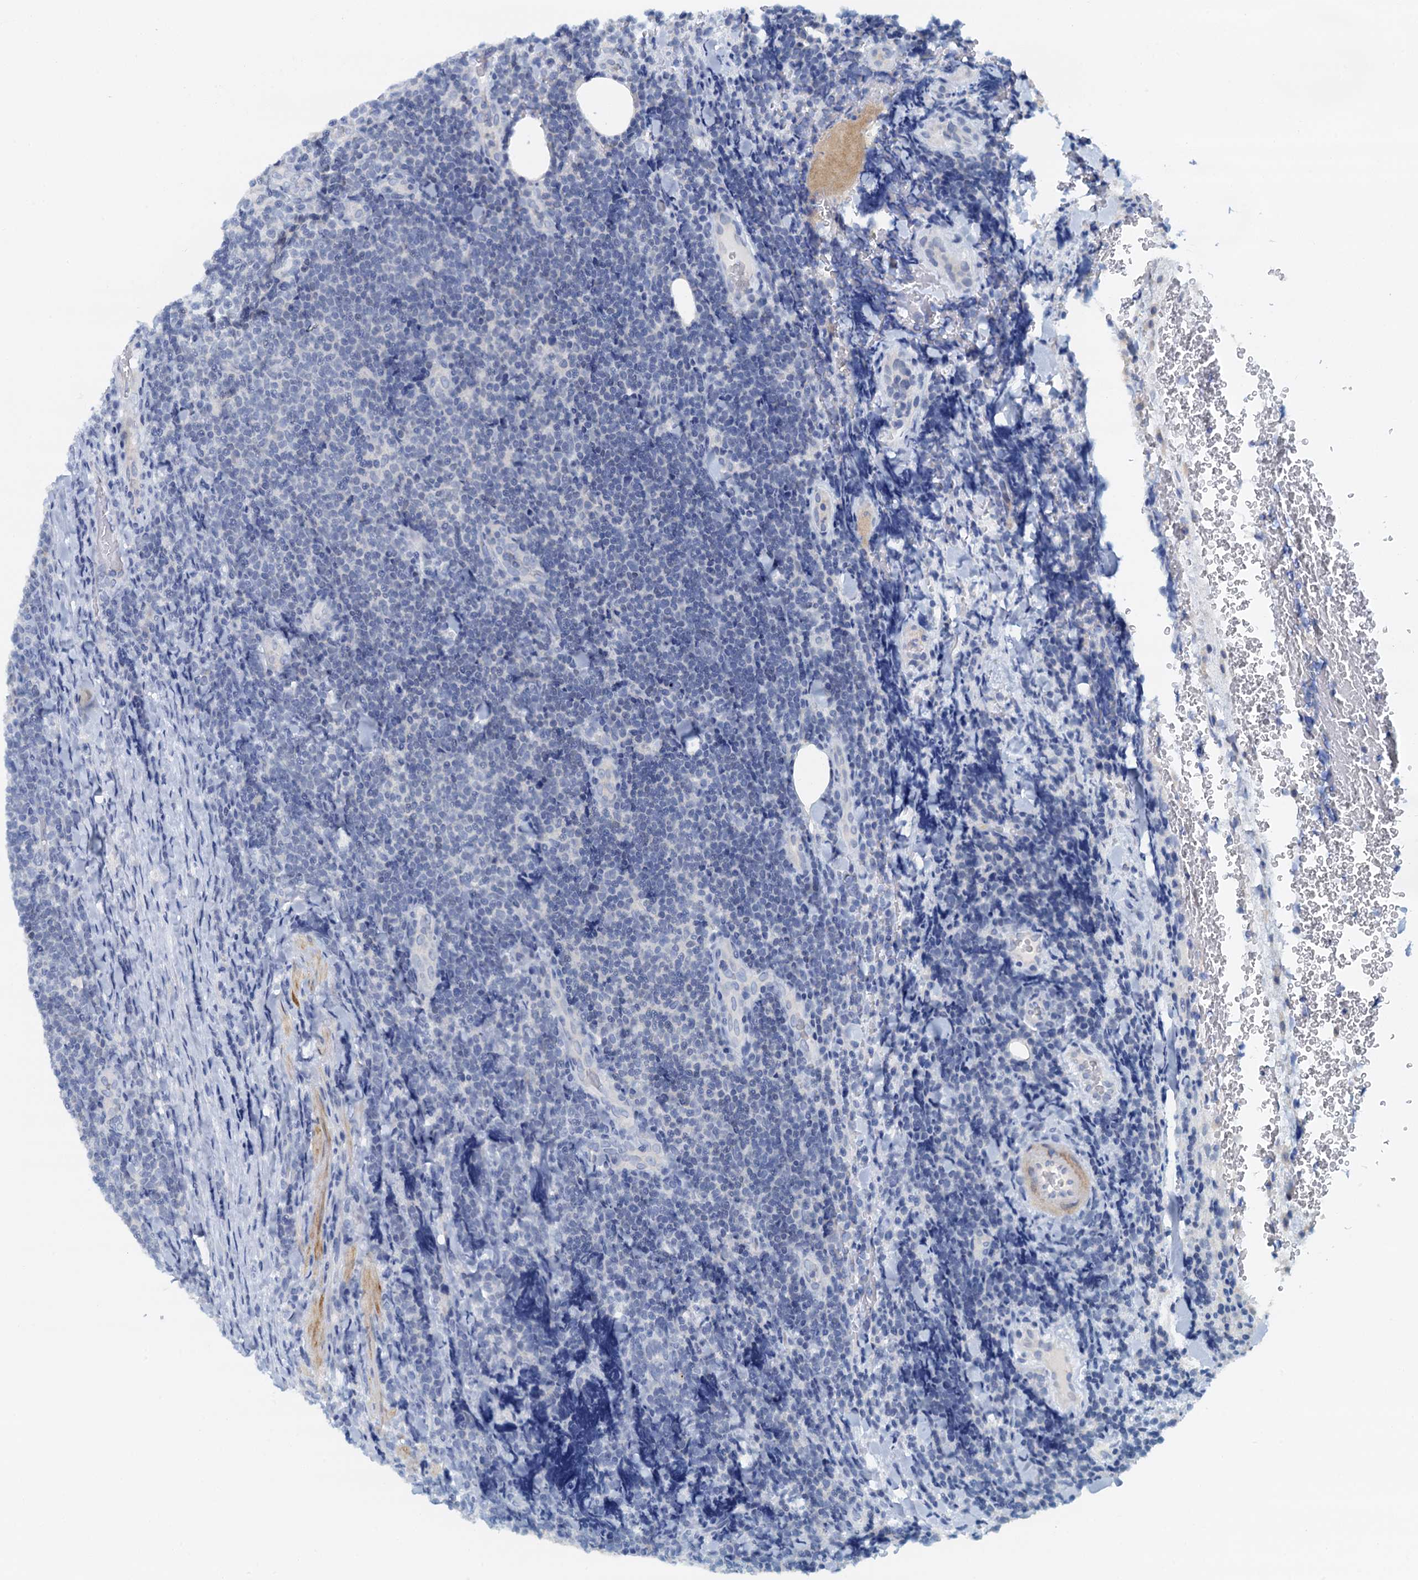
{"staining": {"intensity": "negative", "quantity": "none", "location": "none"}, "tissue": "lymphoma", "cell_type": "Tumor cells", "image_type": "cancer", "snomed": [{"axis": "morphology", "description": "Malignant lymphoma, non-Hodgkin's type, Low grade"}, {"axis": "topography", "description": "Lymph node"}], "caption": "IHC photomicrograph of neoplastic tissue: malignant lymphoma, non-Hodgkin's type (low-grade) stained with DAB (3,3'-diaminobenzidine) reveals no significant protein positivity in tumor cells. (Brightfield microscopy of DAB IHC at high magnification).", "gene": "DTD1", "patient": {"sex": "male", "age": 66}}